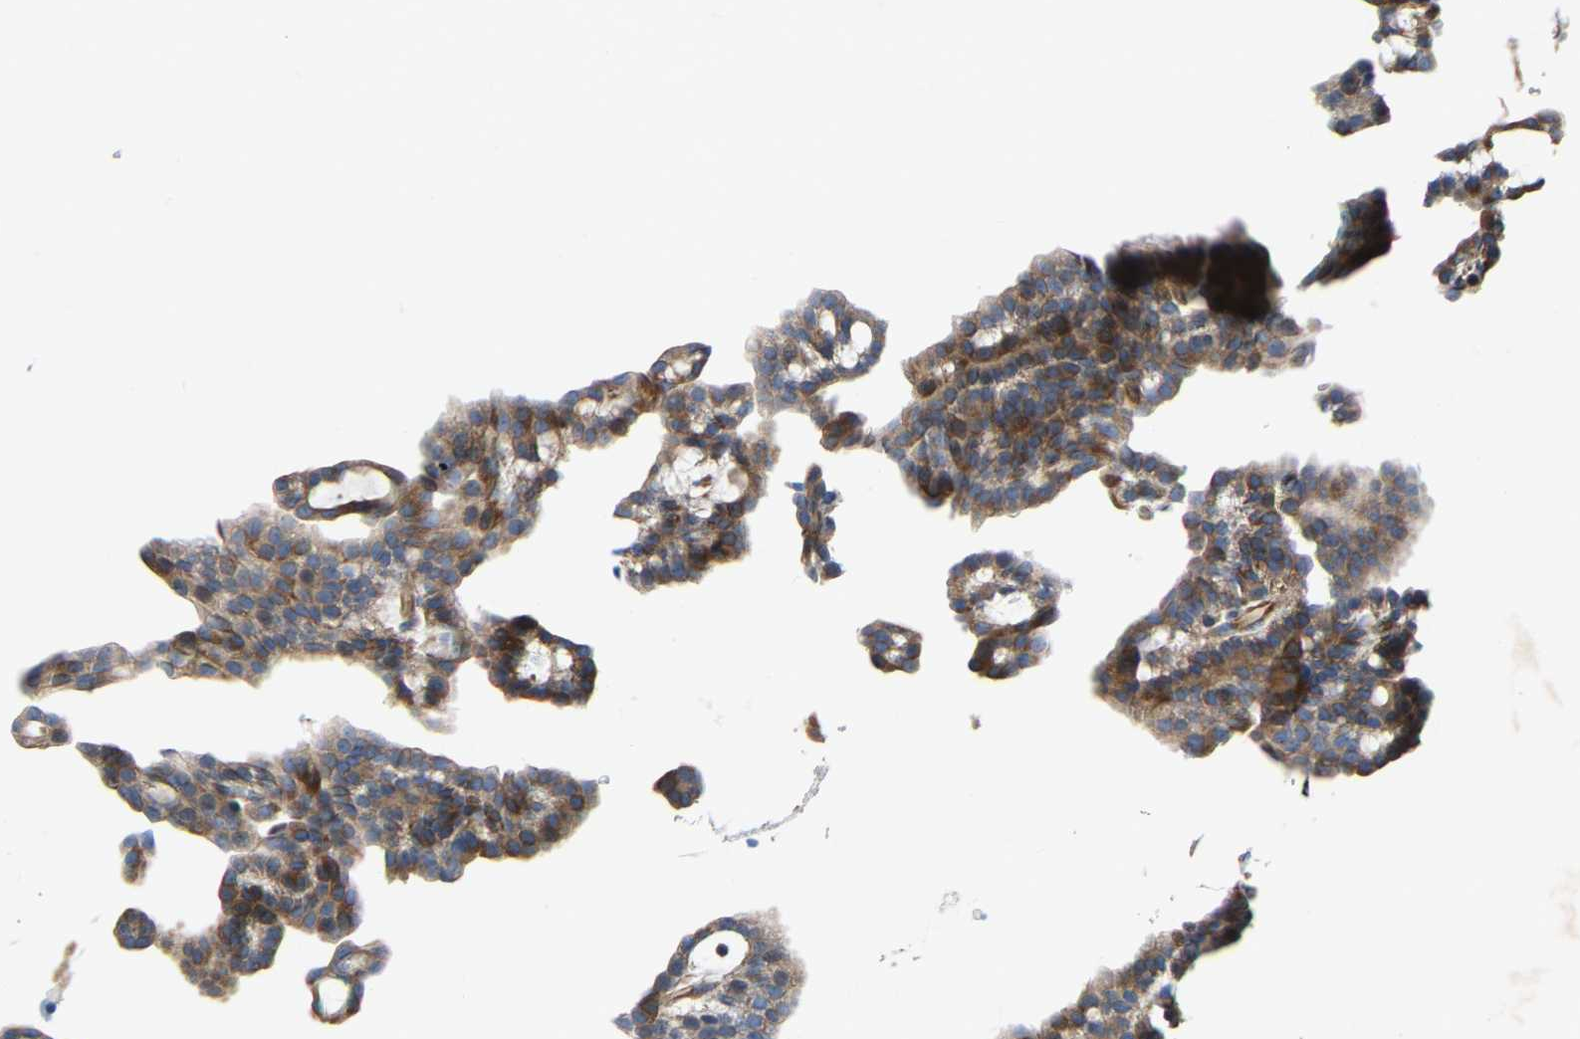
{"staining": {"intensity": "moderate", "quantity": ">75%", "location": "cytoplasmic/membranous"}, "tissue": "renal cancer", "cell_type": "Tumor cells", "image_type": "cancer", "snomed": [{"axis": "morphology", "description": "Adenocarcinoma, NOS"}, {"axis": "topography", "description": "Kidney"}], "caption": "Moderate cytoplasmic/membranous protein expression is identified in approximately >75% of tumor cells in renal cancer (adenocarcinoma). (DAB (3,3'-diaminobenzidine) IHC with brightfield microscopy, high magnification).", "gene": "TOR1B", "patient": {"sex": "male", "age": 63}}